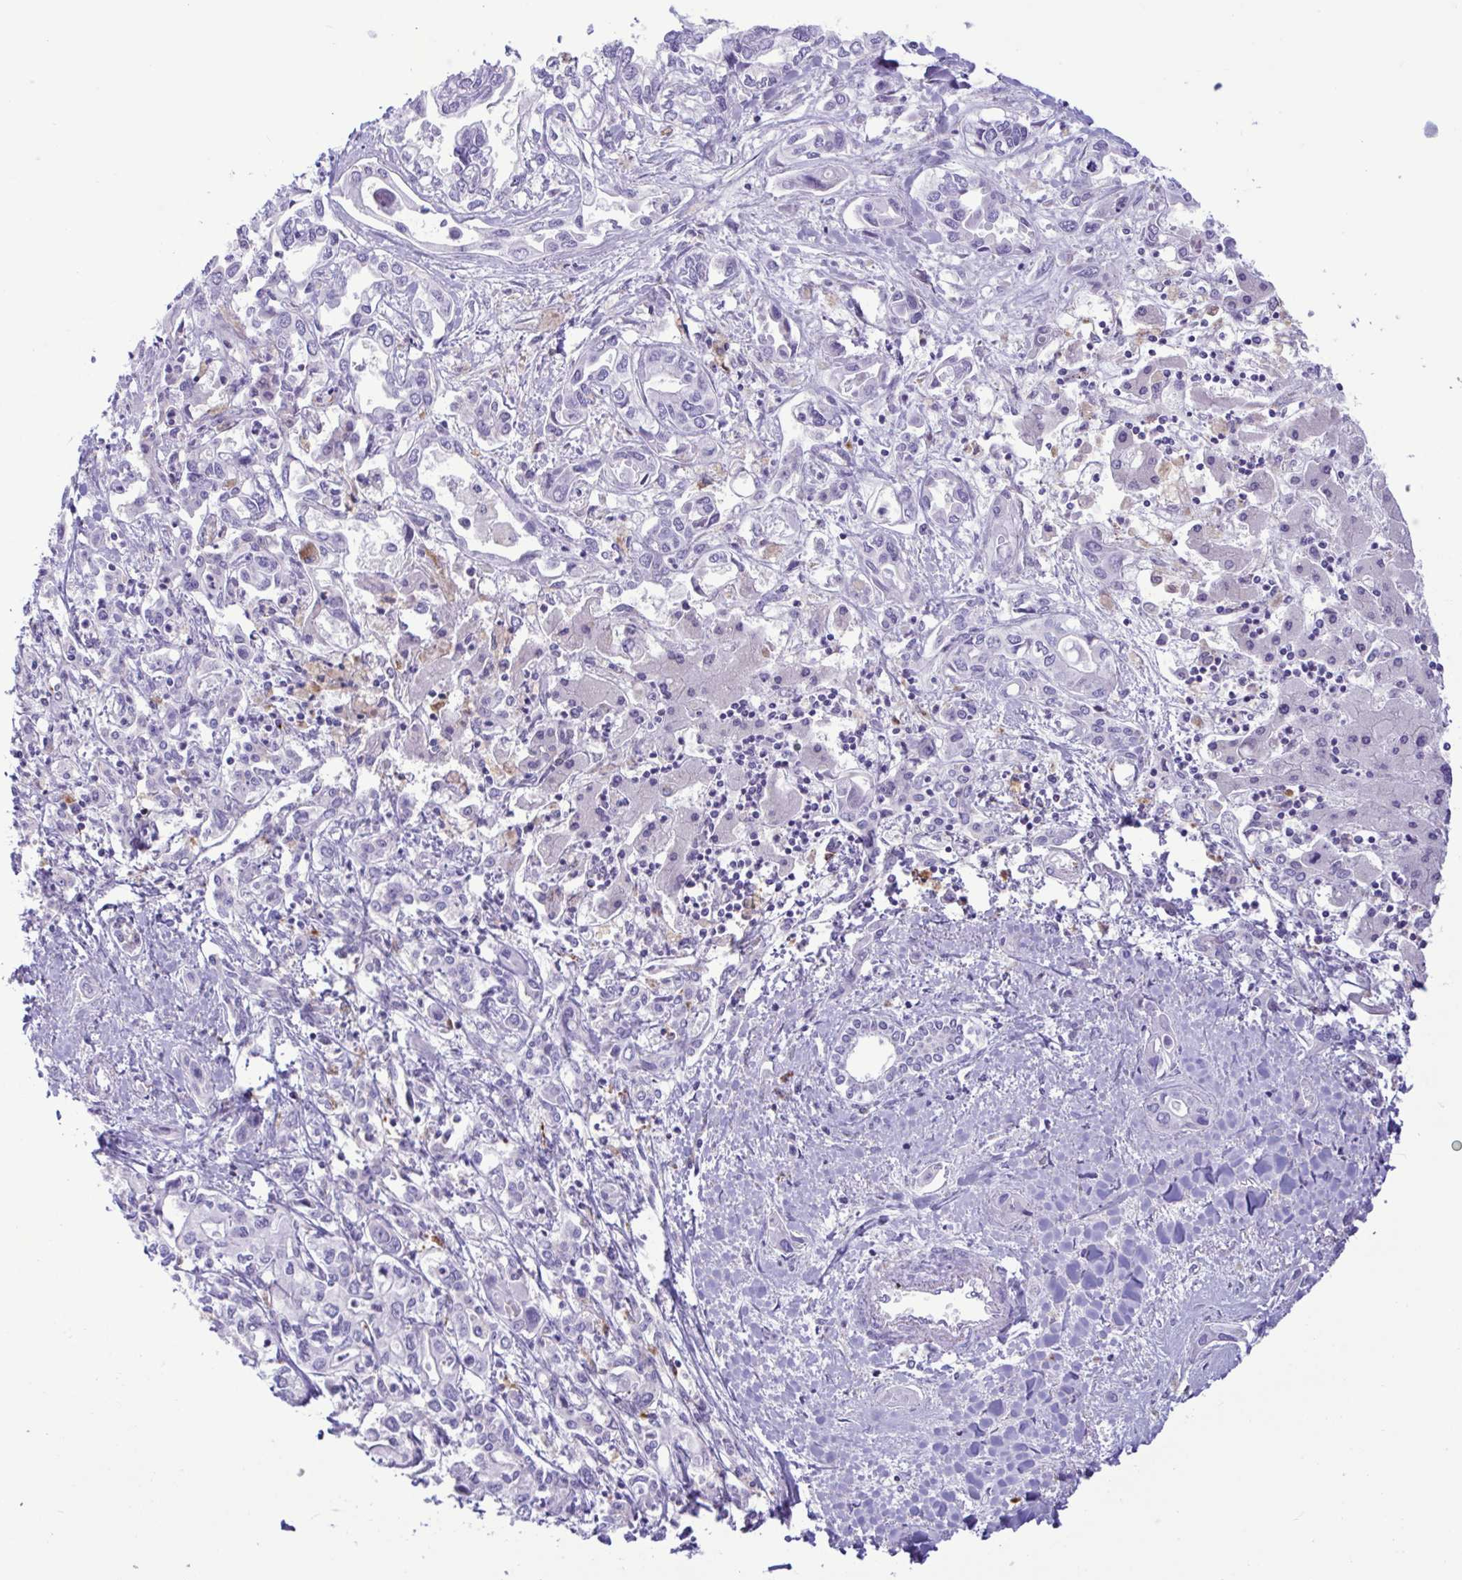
{"staining": {"intensity": "negative", "quantity": "none", "location": "none"}, "tissue": "liver cancer", "cell_type": "Tumor cells", "image_type": "cancer", "snomed": [{"axis": "morphology", "description": "Cholangiocarcinoma"}, {"axis": "topography", "description": "Liver"}], "caption": "This image is of liver cholangiocarcinoma stained with immunohistochemistry (IHC) to label a protein in brown with the nuclei are counter-stained blue. There is no positivity in tumor cells. The staining was performed using DAB to visualize the protein expression in brown, while the nuclei were stained in blue with hematoxylin (Magnification: 20x).", "gene": "XCL1", "patient": {"sex": "female", "age": 64}}